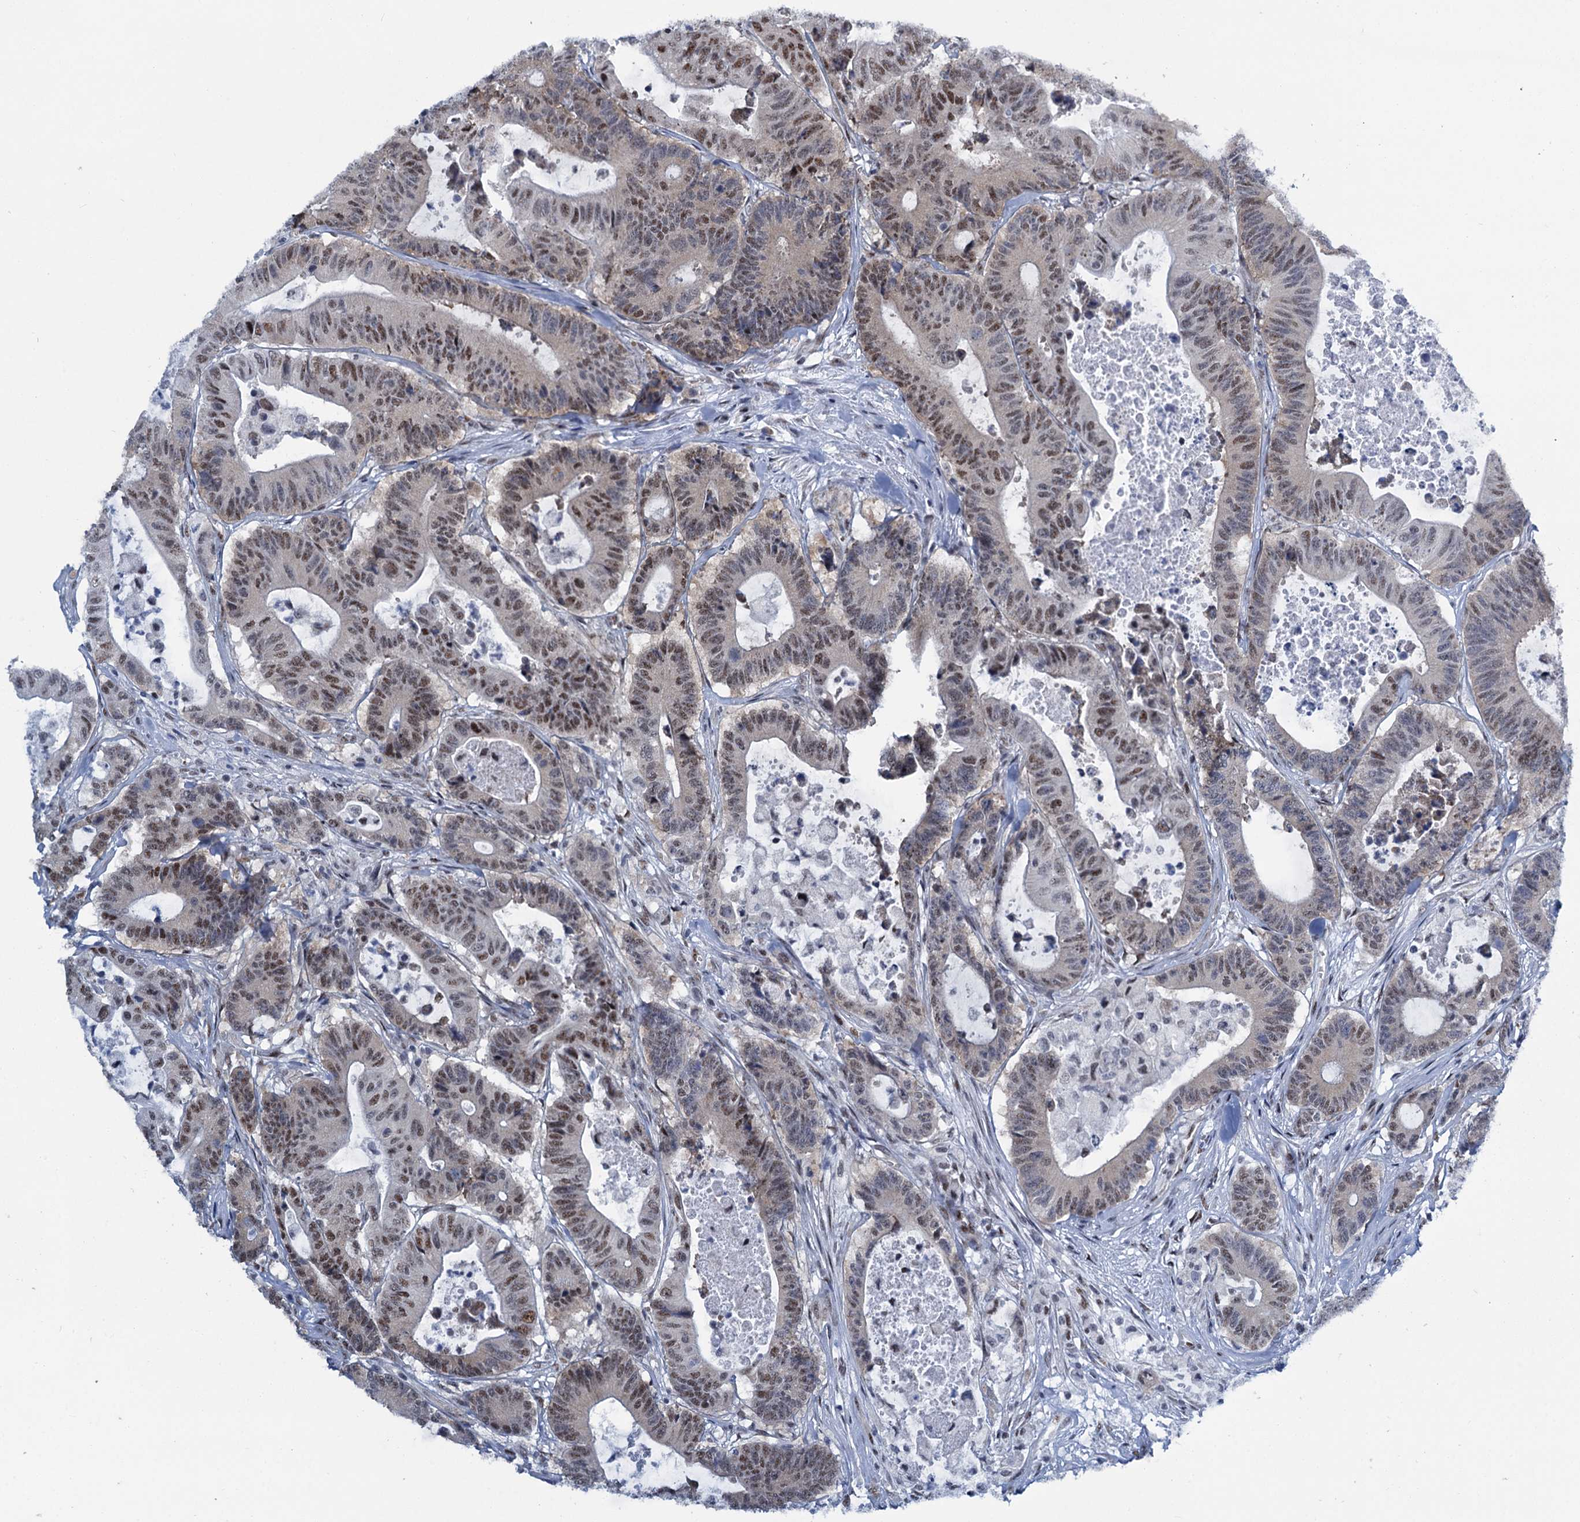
{"staining": {"intensity": "moderate", "quantity": ">75%", "location": "nuclear"}, "tissue": "colorectal cancer", "cell_type": "Tumor cells", "image_type": "cancer", "snomed": [{"axis": "morphology", "description": "Adenocarcinoma, NOS"}, {"axis": "topography", "description": "Colon"}], "caption": "An image of human adenocarcinoma (colorectal) stained for a protein shows moderate nuclear brown staining in tumor cells.", "gene": "SREK1", "patient": {"sex": "female", "age": 84}}